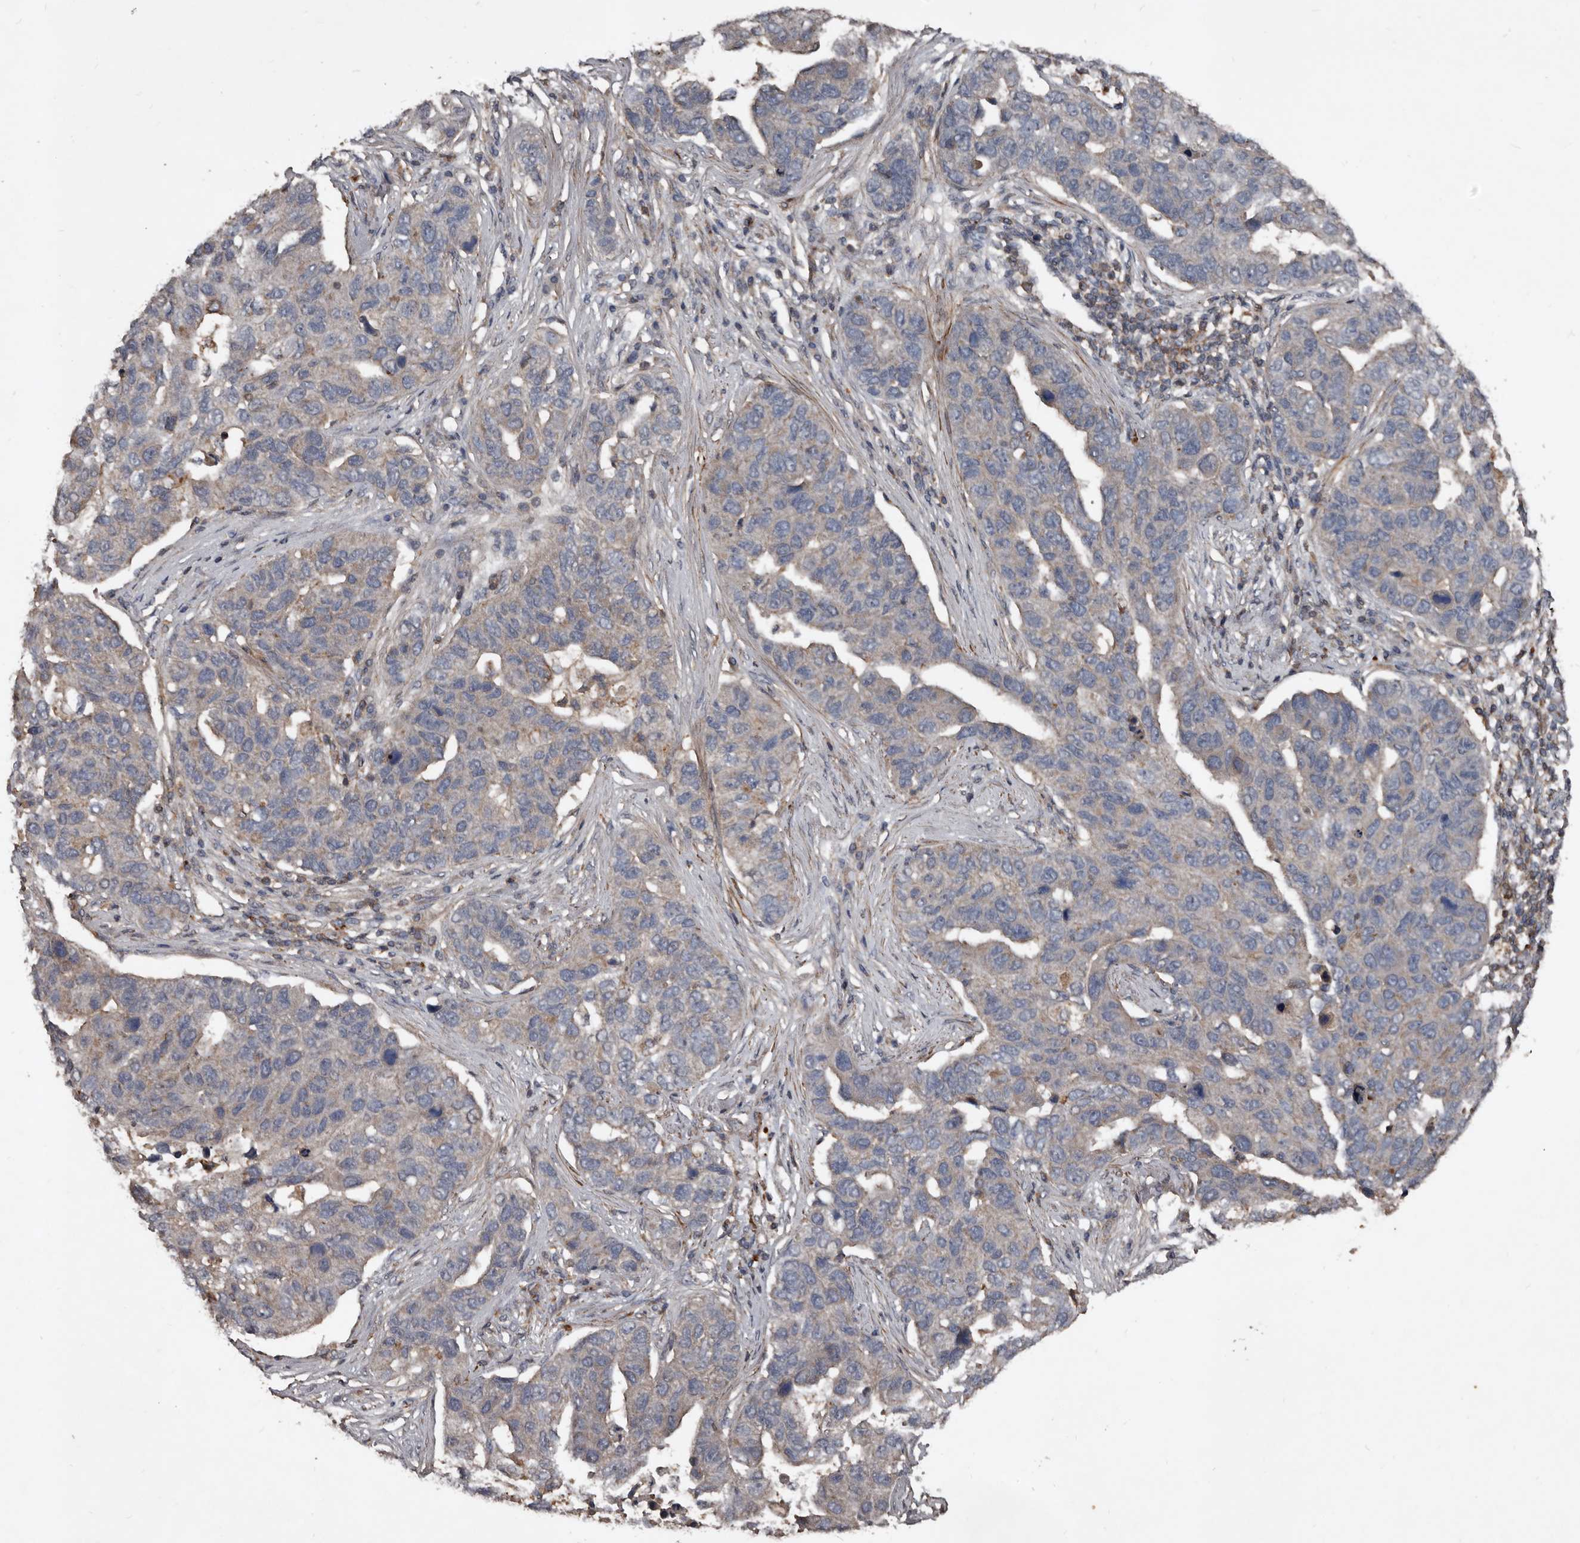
{"staining": {"intensity": "weak", "quantity": "<25%", "location": "cytoplasmic/membranous"}, "tissue": "pancreatic cancer", "cell_type": "Tumor cells", "image_type": "cancer", "snomed": [{"axis": "morphology", "description": "Adenocarcinoma, NOS"}, {"axis": "topography", "description": "Pancreas"}], "caption": "This micrograph is of pancreatic adenocarcinoma stained with immunohistochemistry to label a protein in brown with the nuclei are counter-stained blue. There is no positivity in tumor cells. (DAB IHC with hematoxylin counter stain).", "gene": "GREB1", "patient": {"sex": "female", "age": 61}}